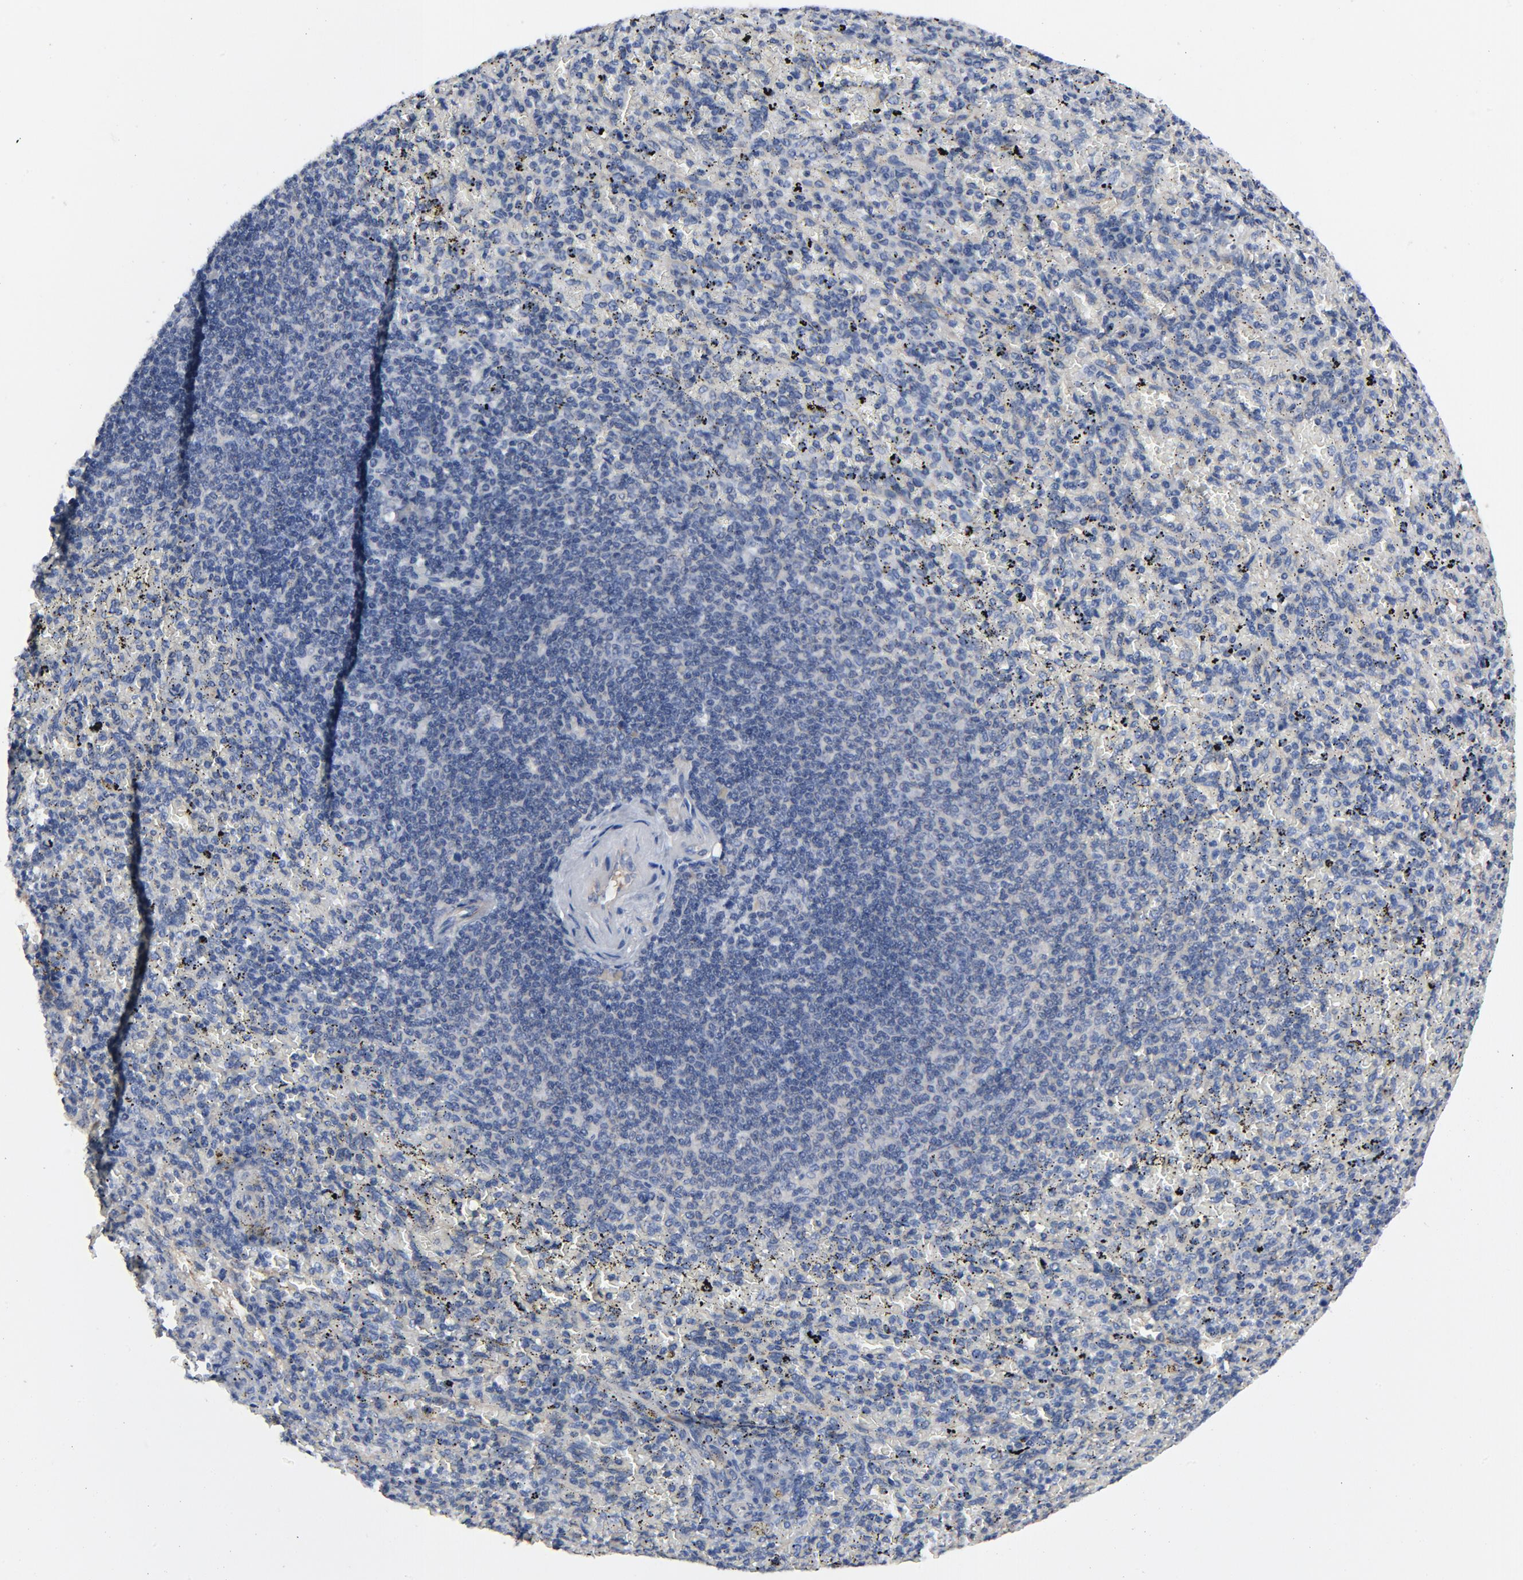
{"staining": {"intensity": "negative", "quantity": "none", "location": "none"}, "tissue": "spleen", "cell_type": "Cells in red pulp", "image_type": "normal", "snomed": [{"axis": "morphology", "description": "Normal tissue, NOS"}, {"axis": "topography", "description": "Spleen"}], "caption": "Photomicrograph shows no significant protein positivity in cells in red pulp of unremarkable spleen.", "gene": "DYNLT3", "patient": {"sex": "female", "age": 43}}